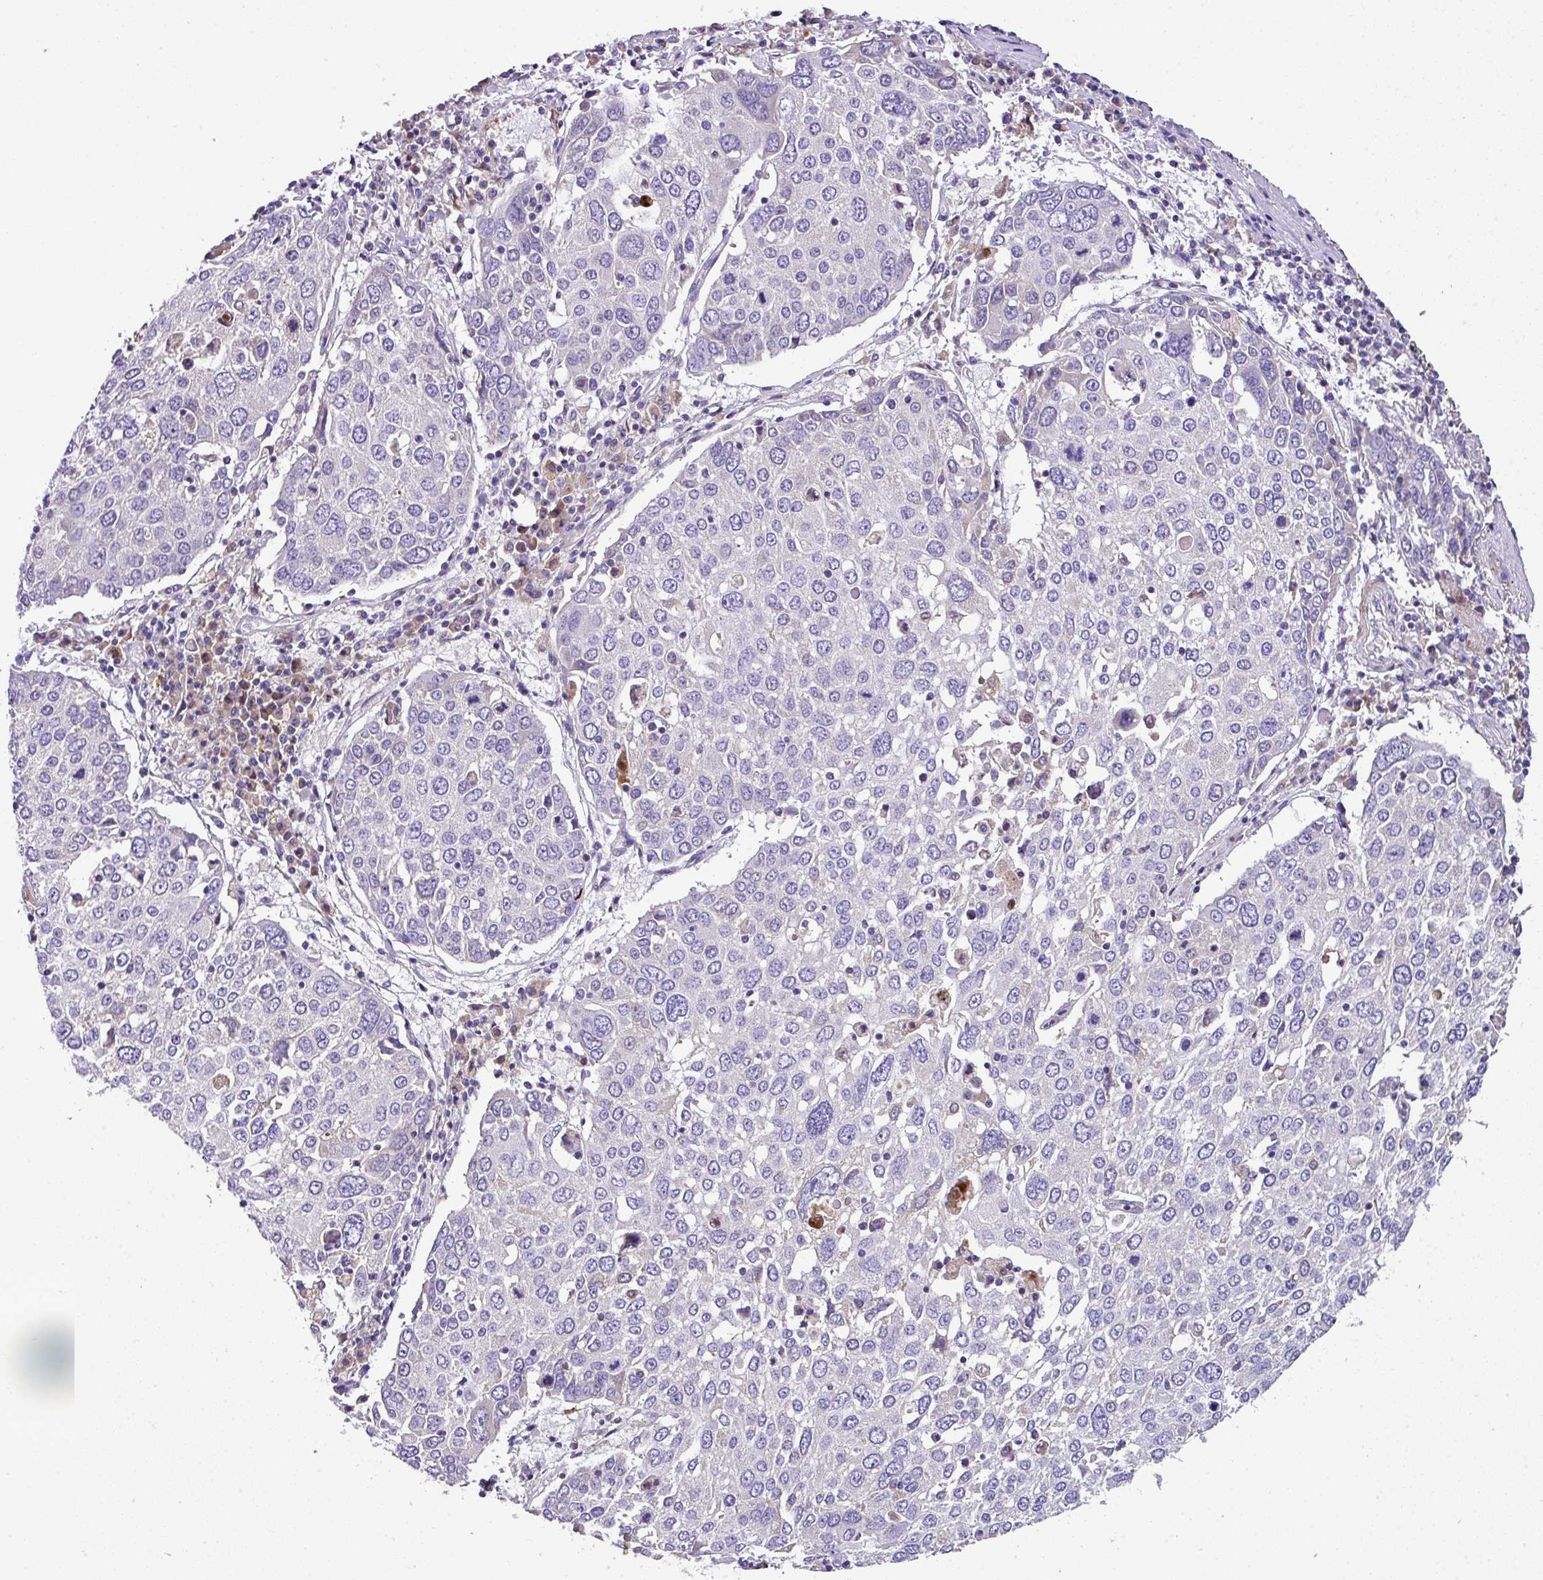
{"staining": {"intensity": "negative", "quantity": "none", "location": "none"}, "tissue": "lung cancer", "cell_type": "Tumor cells", "image_type": "cancer", "snomed": [{"axis": "morphology", "description": "Squamous cell carcinoma, NOS"}, {"axis": "topography", "description": "Lung"}], "caption": "Lung cancer (squamous cell carcinoma) was stained to show a protein in brown. There is no significant expression in tumor cells. (Immunohistochemistry, brightfield microscopy, high magnification).", "gene": "ANXA2R", "patient": {"sex": "male", "age": 65}}